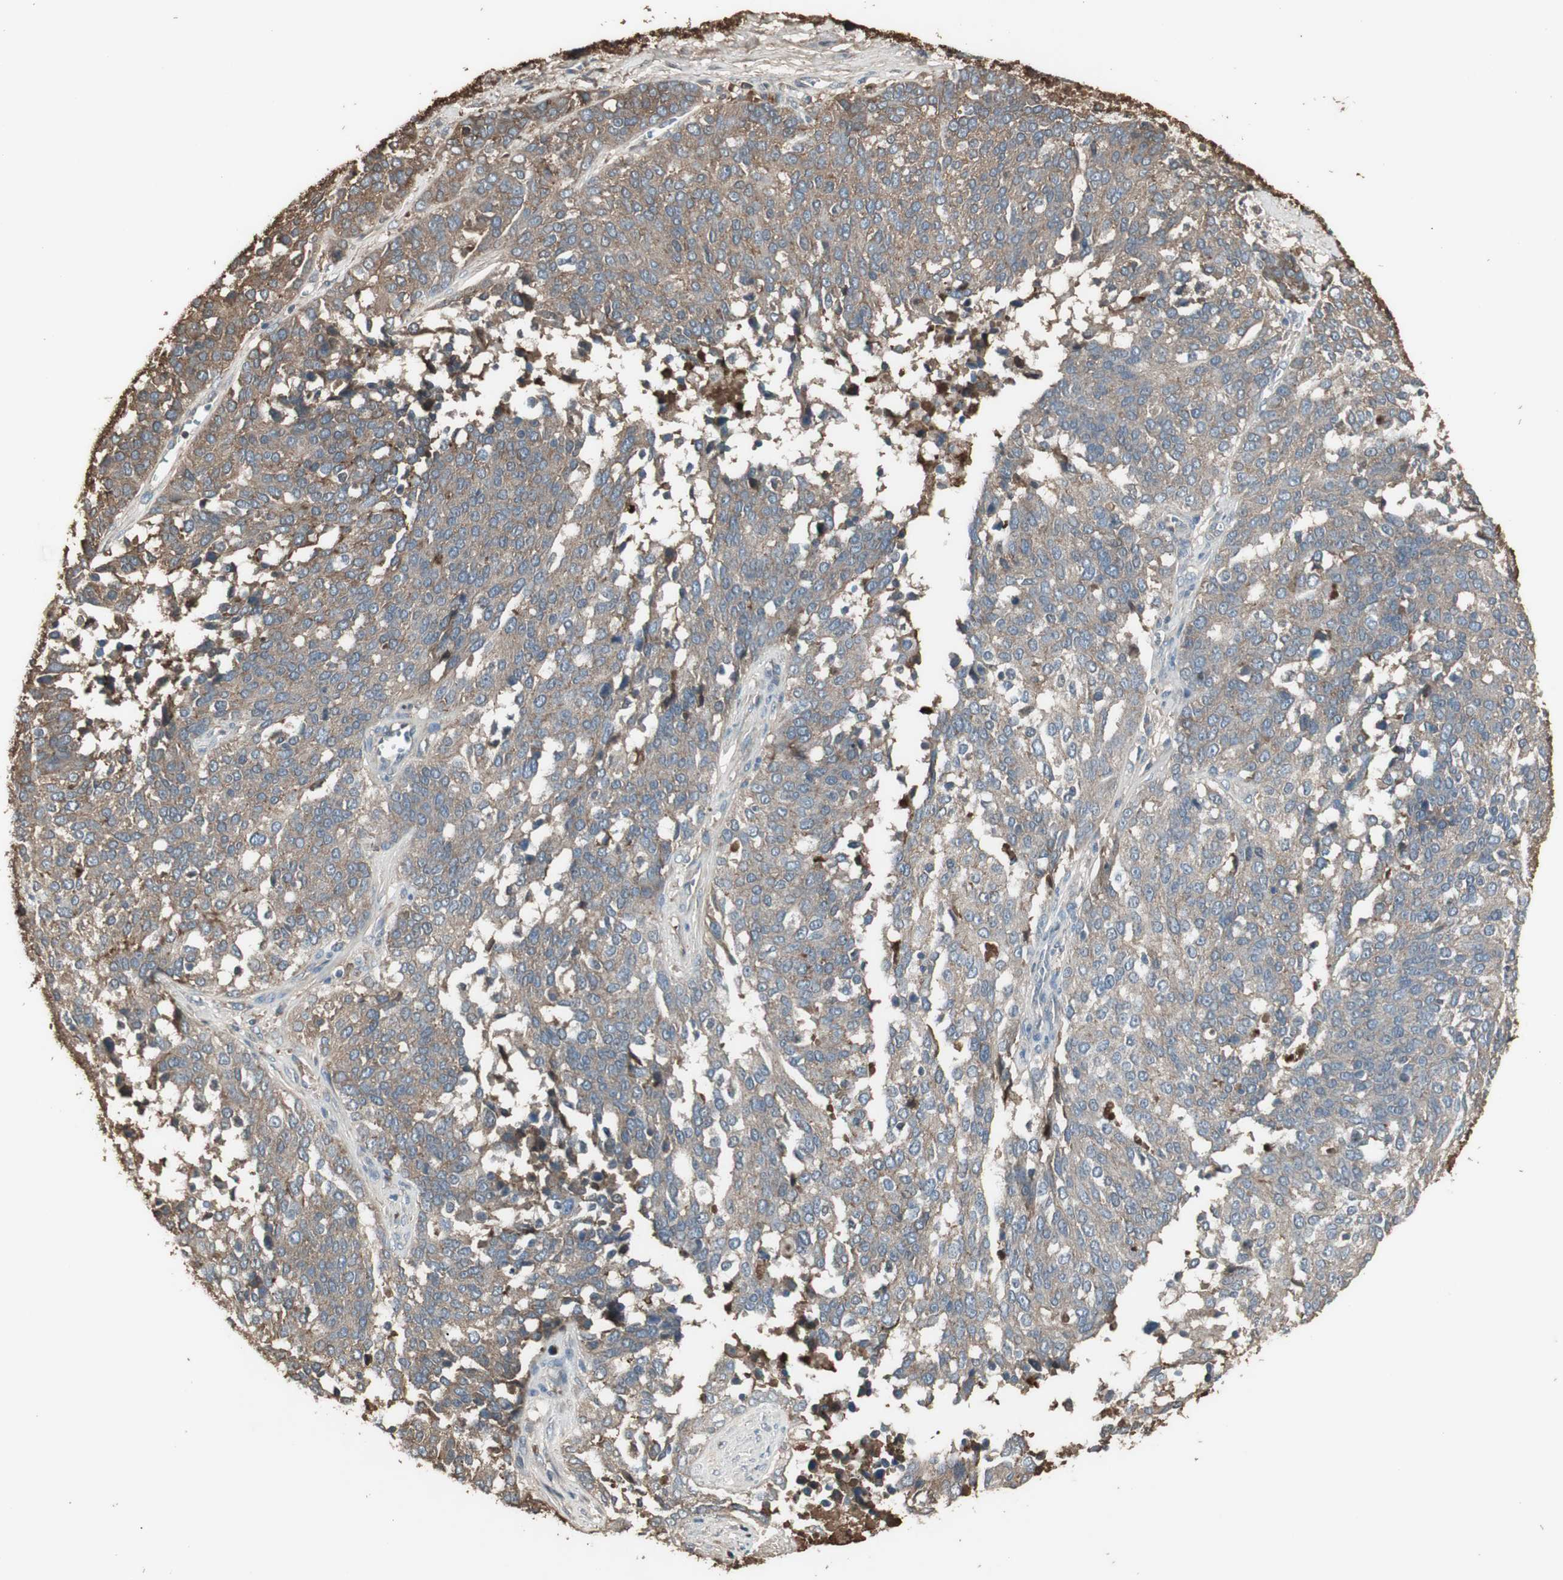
{"staining": {"intensity": "weak", "quantity": "25%-75%", "location": "cytoplasmic/membranous"}, "tissue": "ovarian cancer", "cell_type": "Tumor cells", "image_type": "cancer", "snomed": [{"axis": "morphology", "description": "Cystadenocarcinoma, serous, NOS"}, {"axis": "topography", "description": "Ovary"}], "caption": "A micrograph of ovarian cancer (serous cystadenocarcinoma) stained for a protein shows weak cytoplasmic/membranous brown staining in tumor cells.", "gene": "MMP14", "patient": {"sex": "female", "age": 44}}